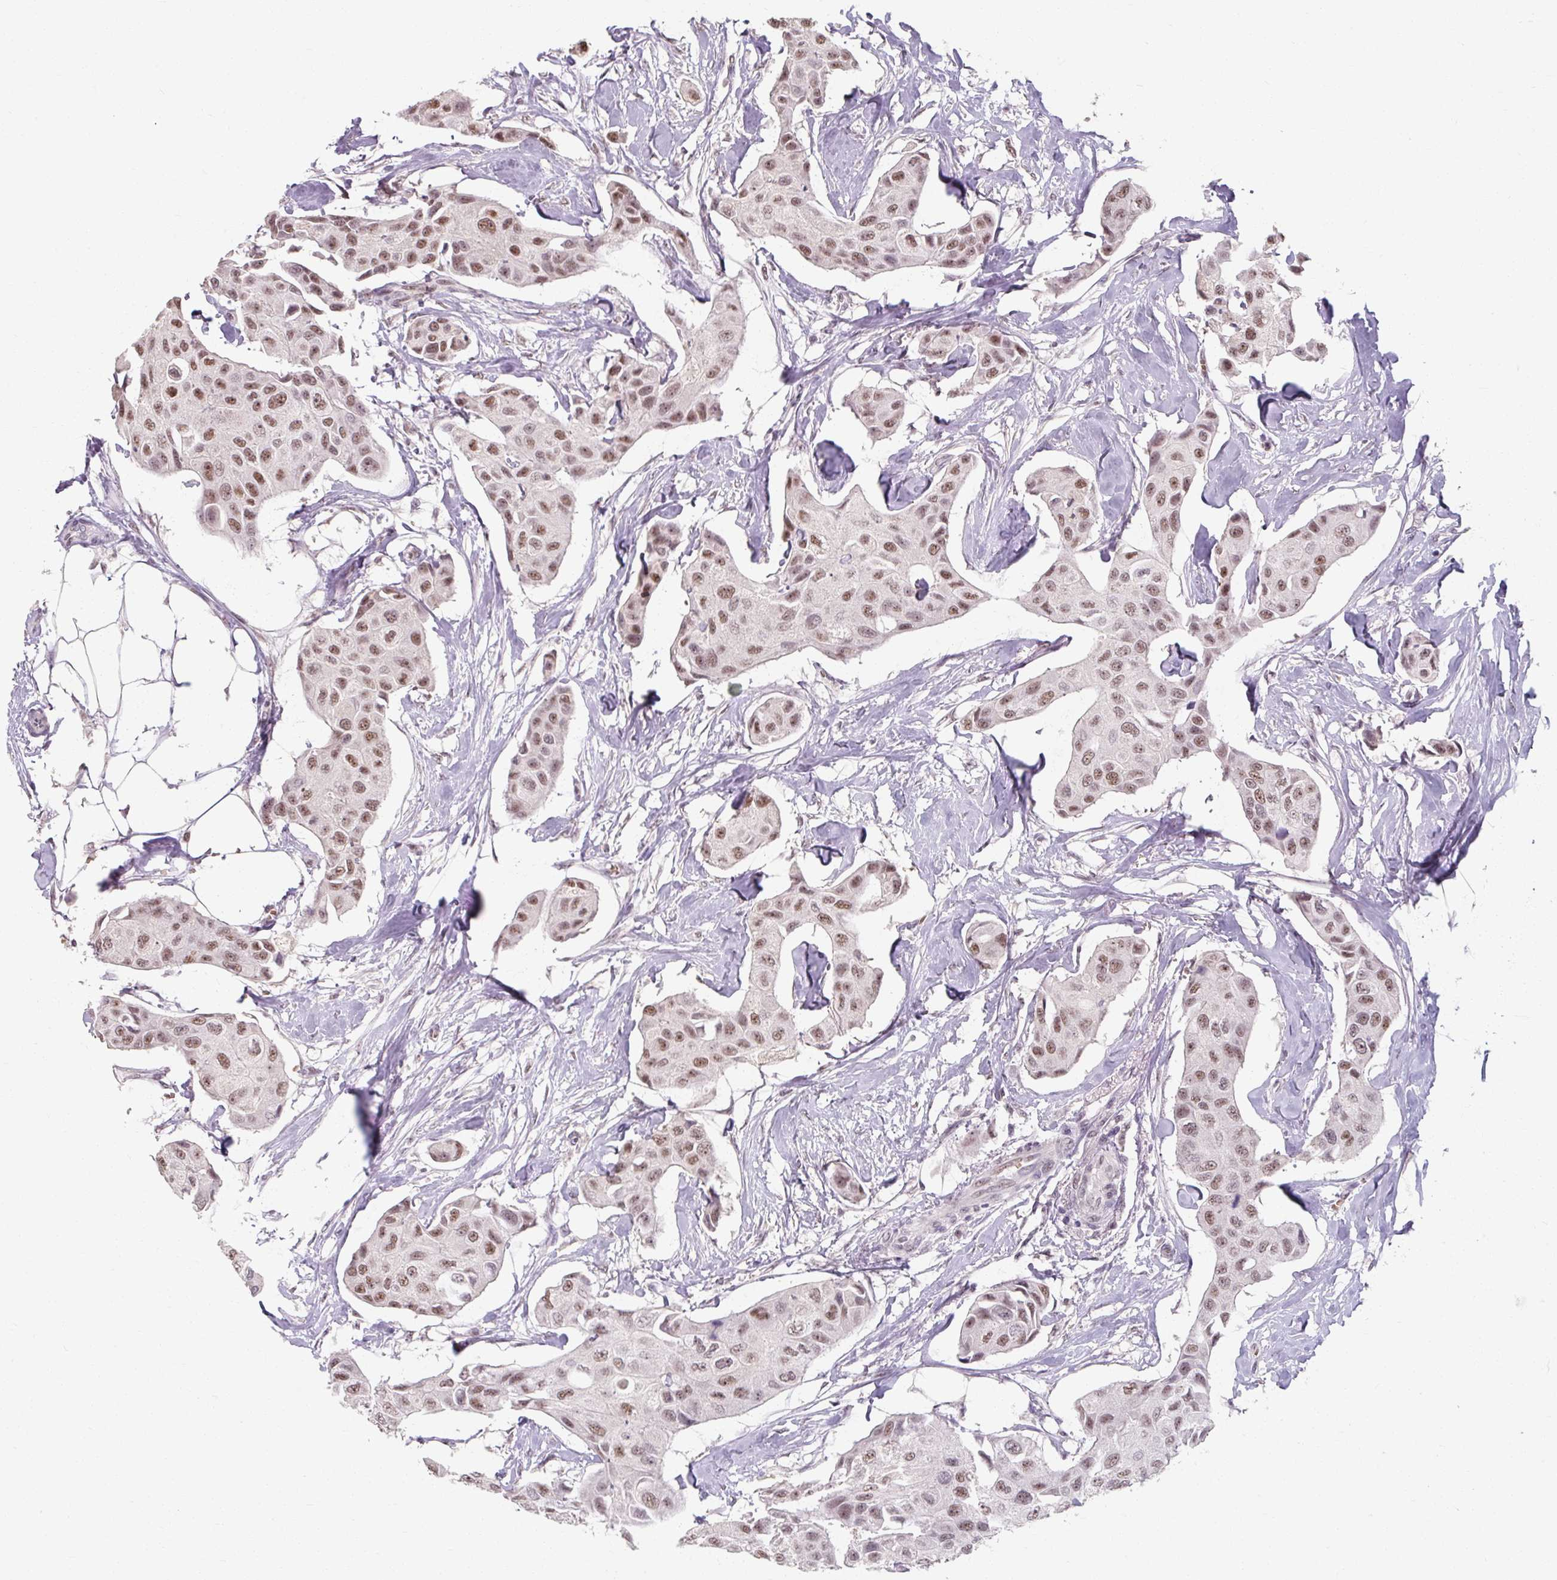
{"staining": {"intensity": "moderate", "quantity": ">75%", "location": "nuclear"}, "tissue": "breast cancer", "cell_type": "Tumor cells", "image_type": "cancer", "snomed": [{"axis": "morphology", "description": "Duct carcinoma"}, {"axis": "topography", "description": "Breast"}, {"axis": "topography", "description": "Lymph node"}], "caption": "Moderate nuclear staining is seen in approximately >75% of tumor cells in invasive ductal carcinoma (breast).", "gene": "ZFTRAF1", "patient": {"sex": "female", "age": 80}}